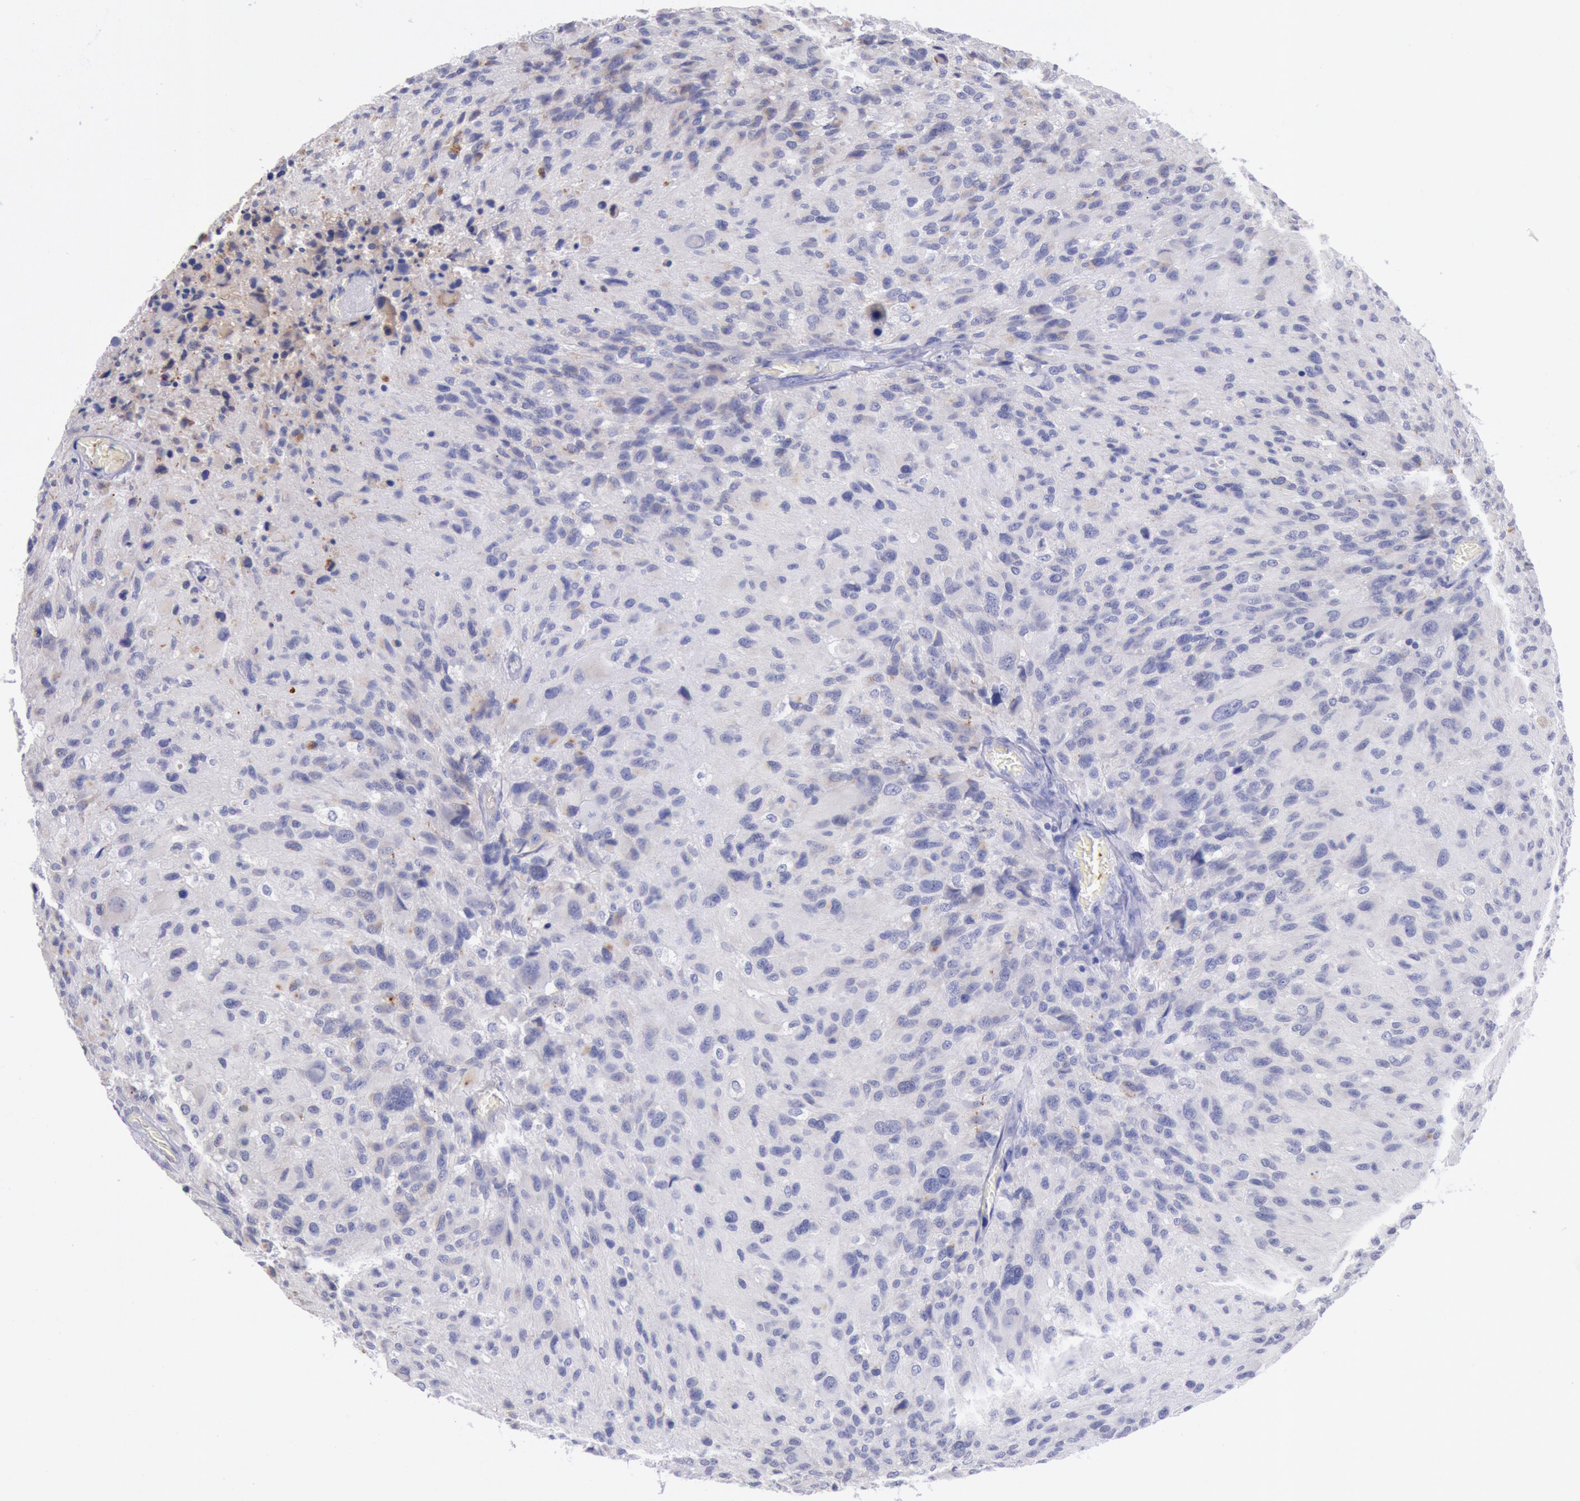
{"staining": {"intensity": "negative", "quantity": "none", "location": "none"}, "tissue": "glioma", "cell_type": "Tumor cells", "image_type": "cancer", "snomed": [{"axis": "morphology", "description": "Glioma, malignant, High grade"}, {"axis": "topography", "description": "Brain"}], "caption": "Immunohistochemical staining of human malignant glioma (high-grade) exhibits no significant staining in tumor cells. The staining was performed using DAB (3,3'-diaminobenzidine) to visualize the protein expression in brown, while the nuclei were stained in blue with hematoxylin (Magnification: 20x).", "gene": "GAL3ST1", "patient": {"sex": "male", "age": 69}}